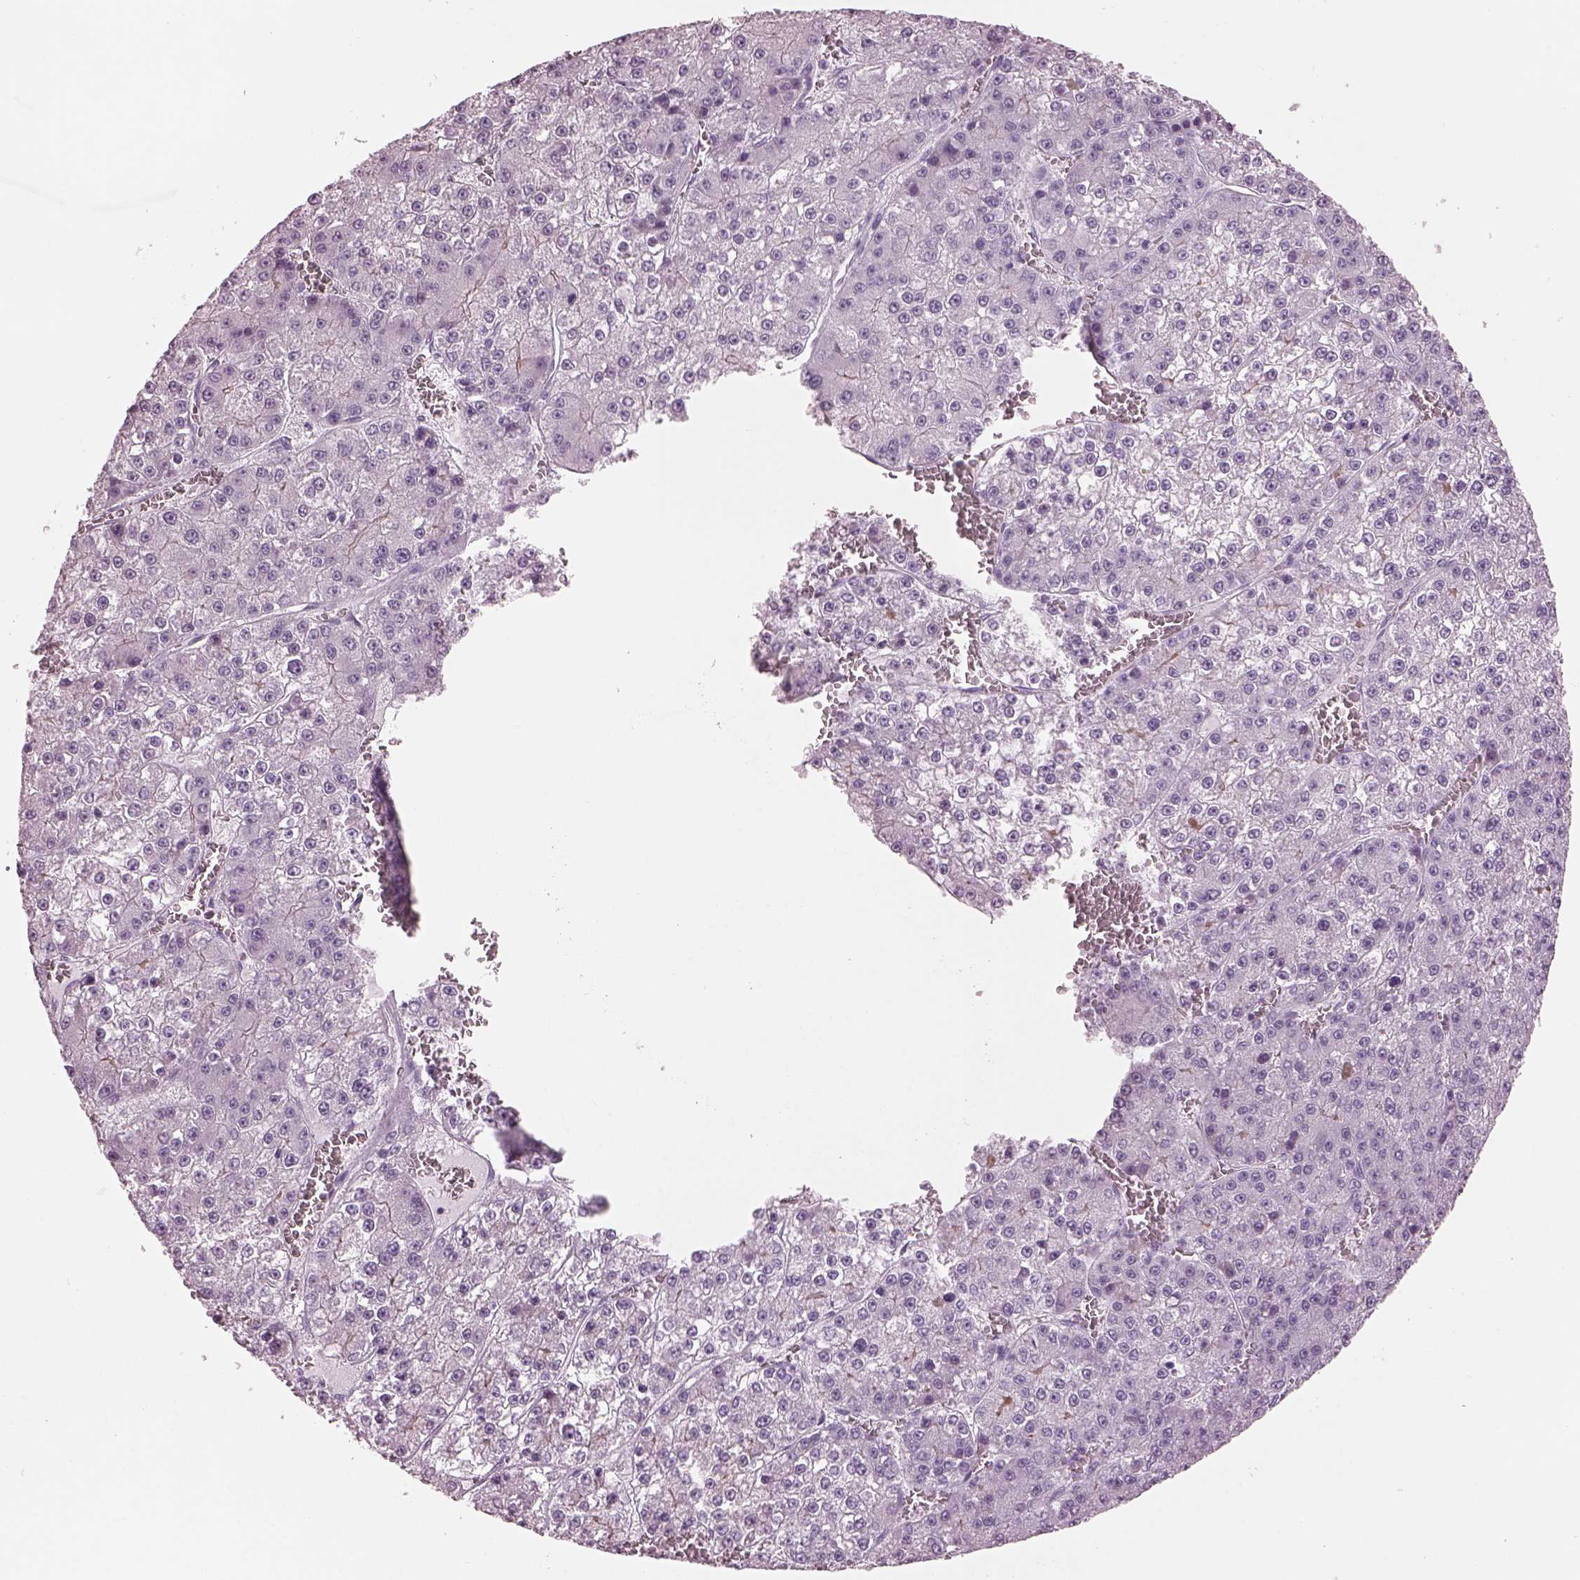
{"staining": {"intensity": "negative", "quantity": "none", "location": "none"}, "tissue": "liver cancer", "cell_type": "Tumor cells", "image_type": "cancer", "snomed": [{"axis": "morphology", "description": "Carcinoma, Hepatocellular, NOS"}, {"axis": "topography", "description": "Liver"}], "caption": "This photomicrograph is of liver cancer (hepatocellular carcinoma) stained with IHC to label a protein in brown with the nuclei are counter-stained blue. There is no positivity in tumor cells. The staining is performed using DAB brown chromogen with nuclei counter-stained in using hematoxylin.", "gene": "HYDIN", "patient": {"sex": "female", "age": 73}}